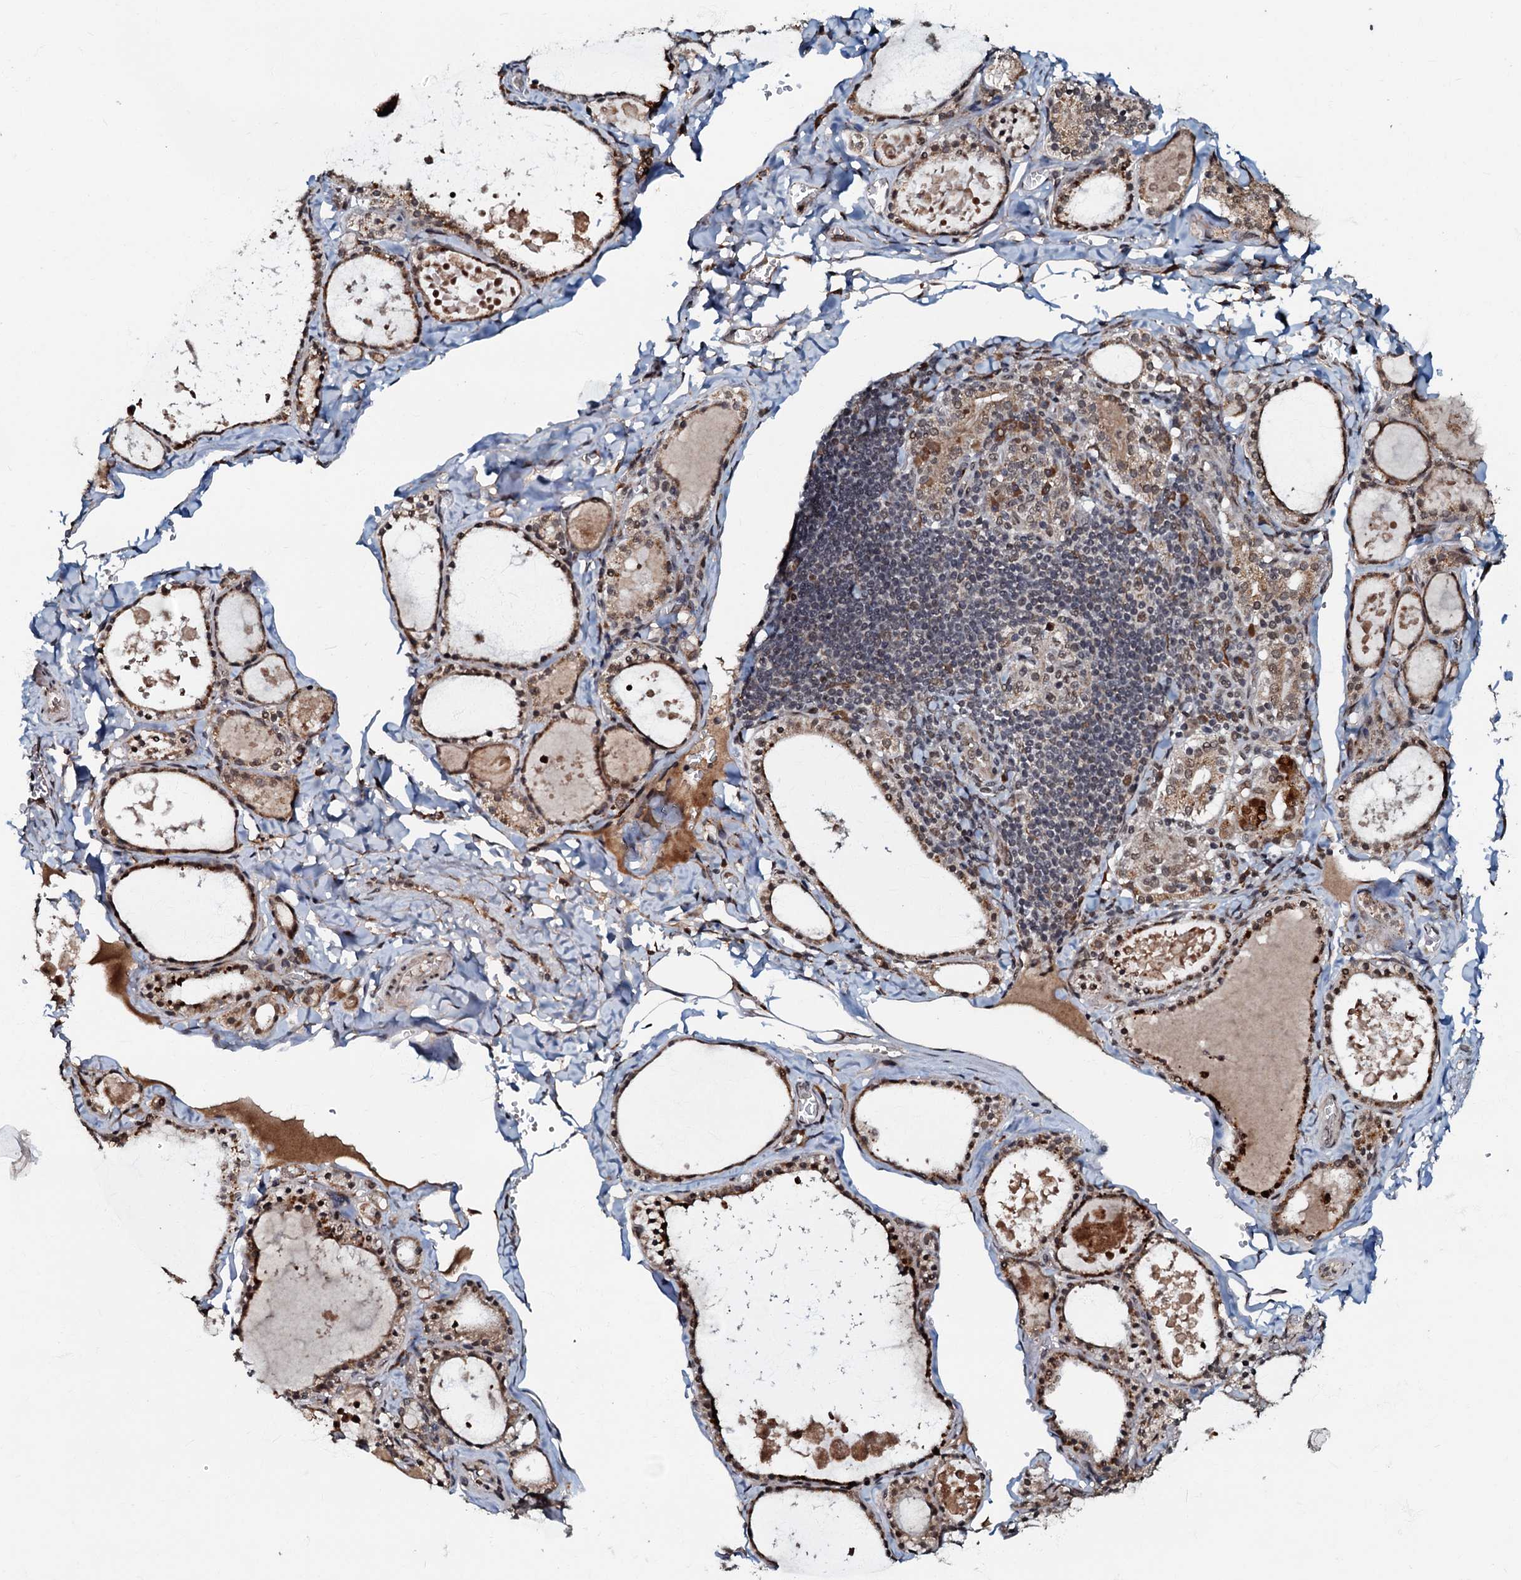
{"staining": {"intensity": "moderate", "quantity": ">75%", "location": "cytoplasmic/membranous,nuclear"}, "tissue": "thyroid gland", "cell_type": "Glandular cells", "image_type": "normal", "snomed": [{"axis": "morphology", "description": "Normal tissue, NOS"}, {"axis": "topography", "description": "Thyroid gland"}], "caption": "Moderate cytoplasmic/membranous,nuclear protein staining is identified in about >75% of glandular cells in thyroid gland. The protein is shown in brown color, while the nuclei are stained blue.", "gene": "C18orf32", "patient": {"sex": "male", "age": 56}}